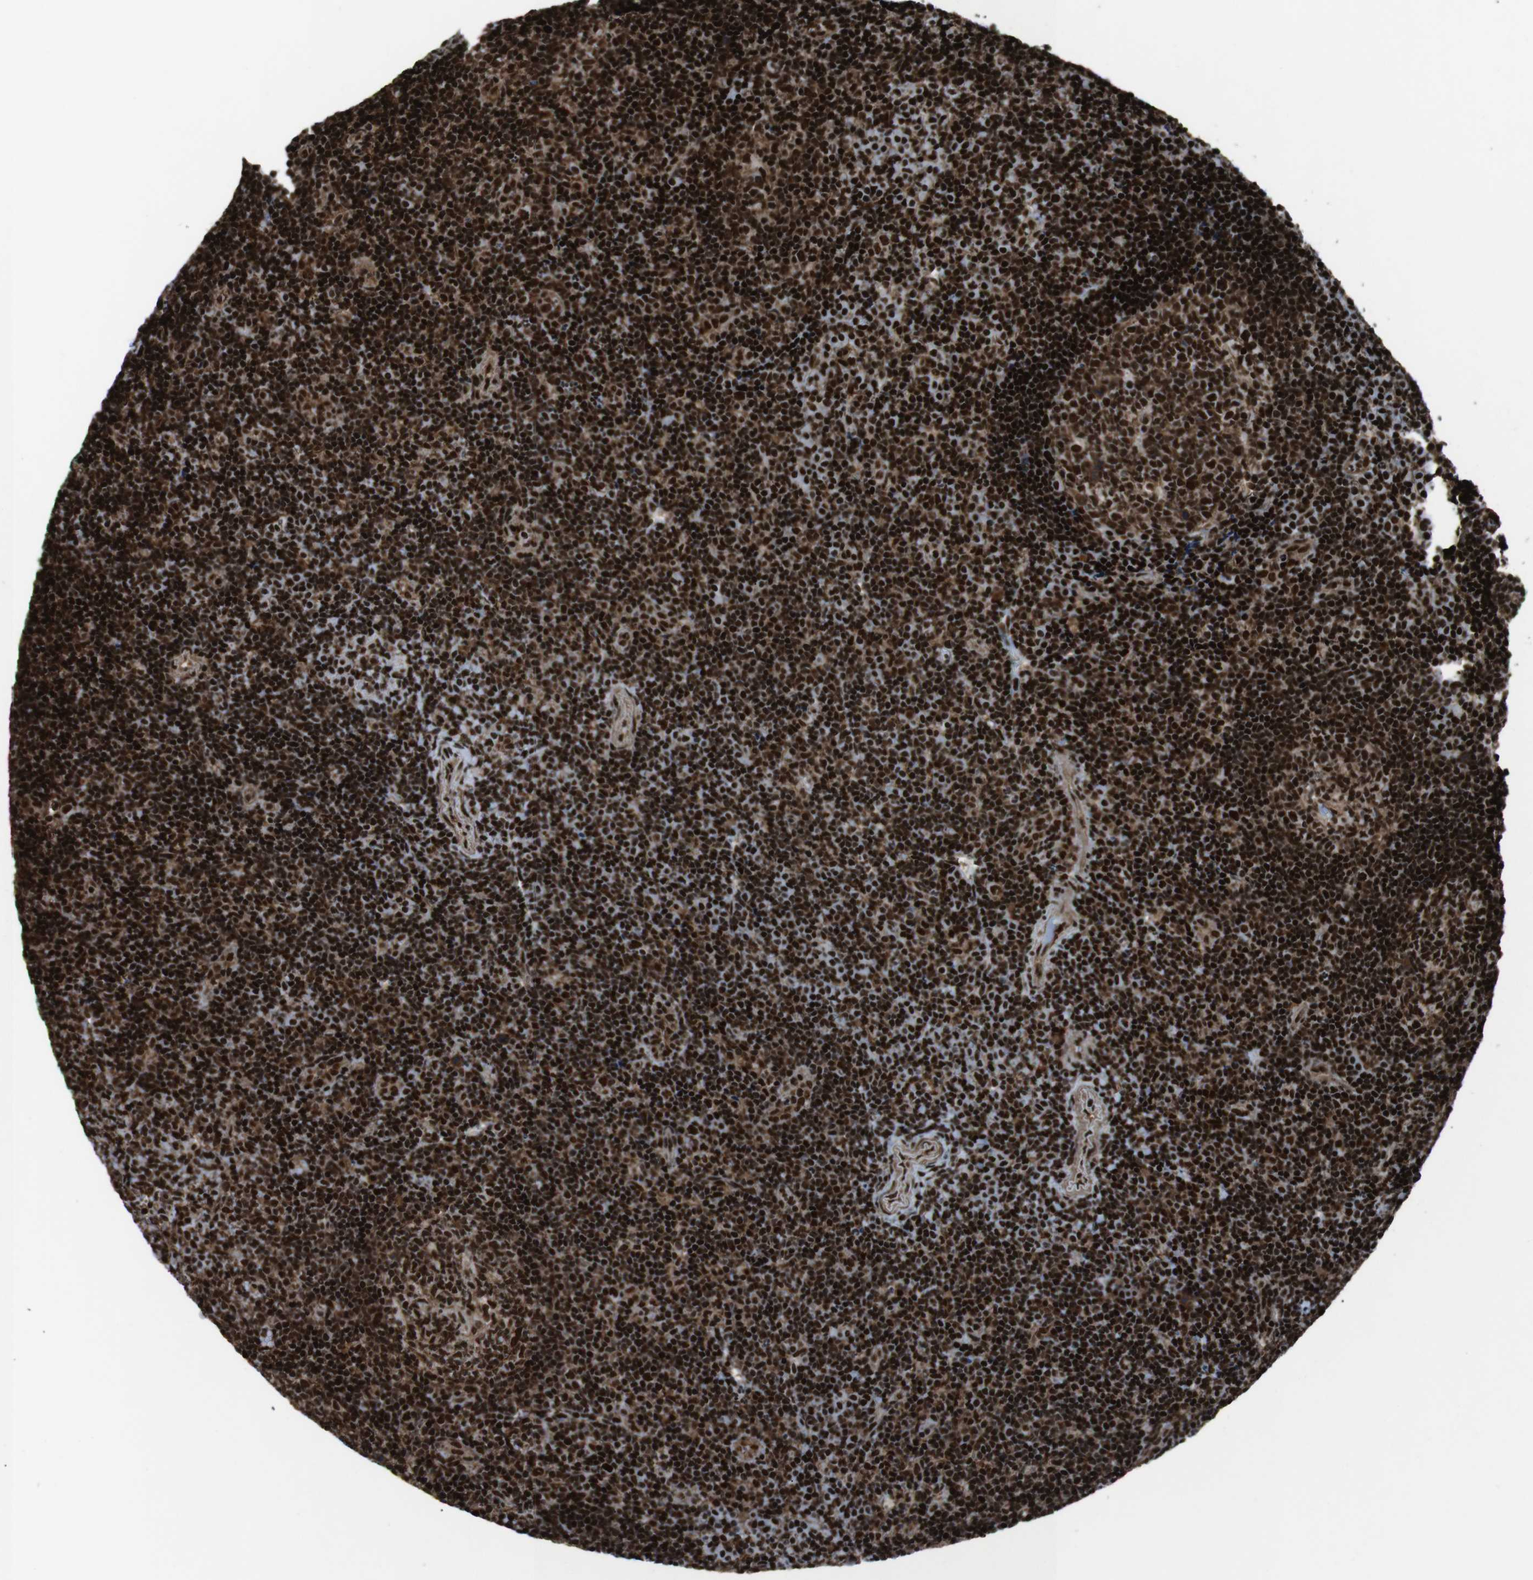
{"staining": {"intensity": "strong", "quantity": ">75%", "location": "cytoplasmic/membranous,nuclear"}, "tissue": "tonsil", "cell_type": "Germinal center cells", "image_type": "normal", "snomed": [{"axis": "morphology", "description": "Normal tissue, NOS"}, {"axis": "topography", "description": "Tonsil"}], "caption": "A brown stain highlights strong cytoplasmic/membranous,nuclear expression of a protein in germinal center cells of benign human tonsil. The staining was performed using DAB, with brown indicating positive protein expression. Nuclei are stained blue with hematoxylin.", "gene": "HNRNPU", "patient": {"sex": "female", "age": 40}}